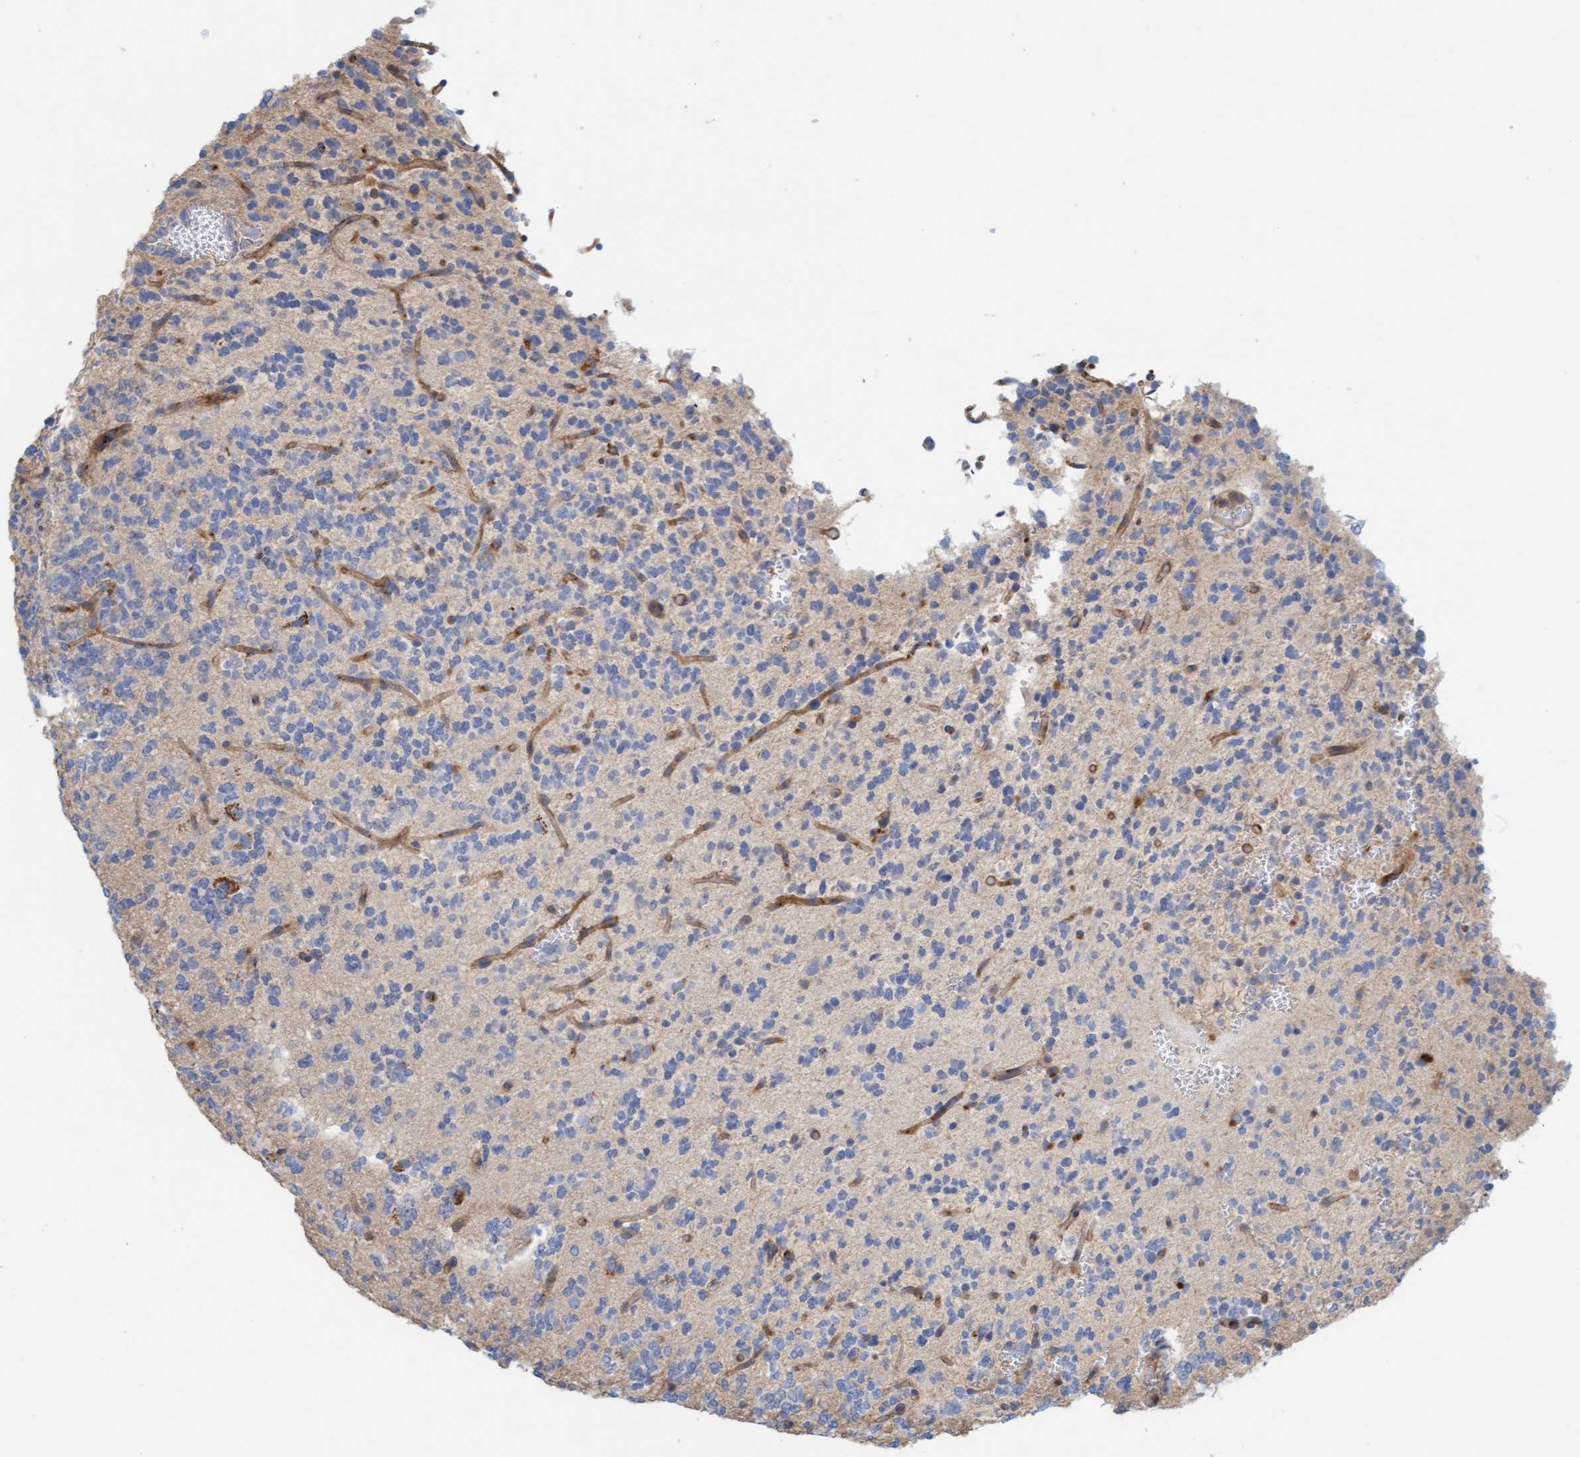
{"staining": {"intensity": "negative", "quantity": "none", "location": "none"}, "tissue": "glioma", "cell_type": "Tumor cells", "image_type": "cancer", "snomed": [{"axis": "morphology", "description": "Glioma, malignant, Low grade"}, {"axis": "topography", "description": "Brain"}], "caption": "DAB (3,3'-diaminobenzidine) immunohistochemical staining of malignant glioma (low-grade) demonstrates no significant staining in tumor cells.", "gene": "PRKD2", "patient": {"sex": "male", "age": 38}}